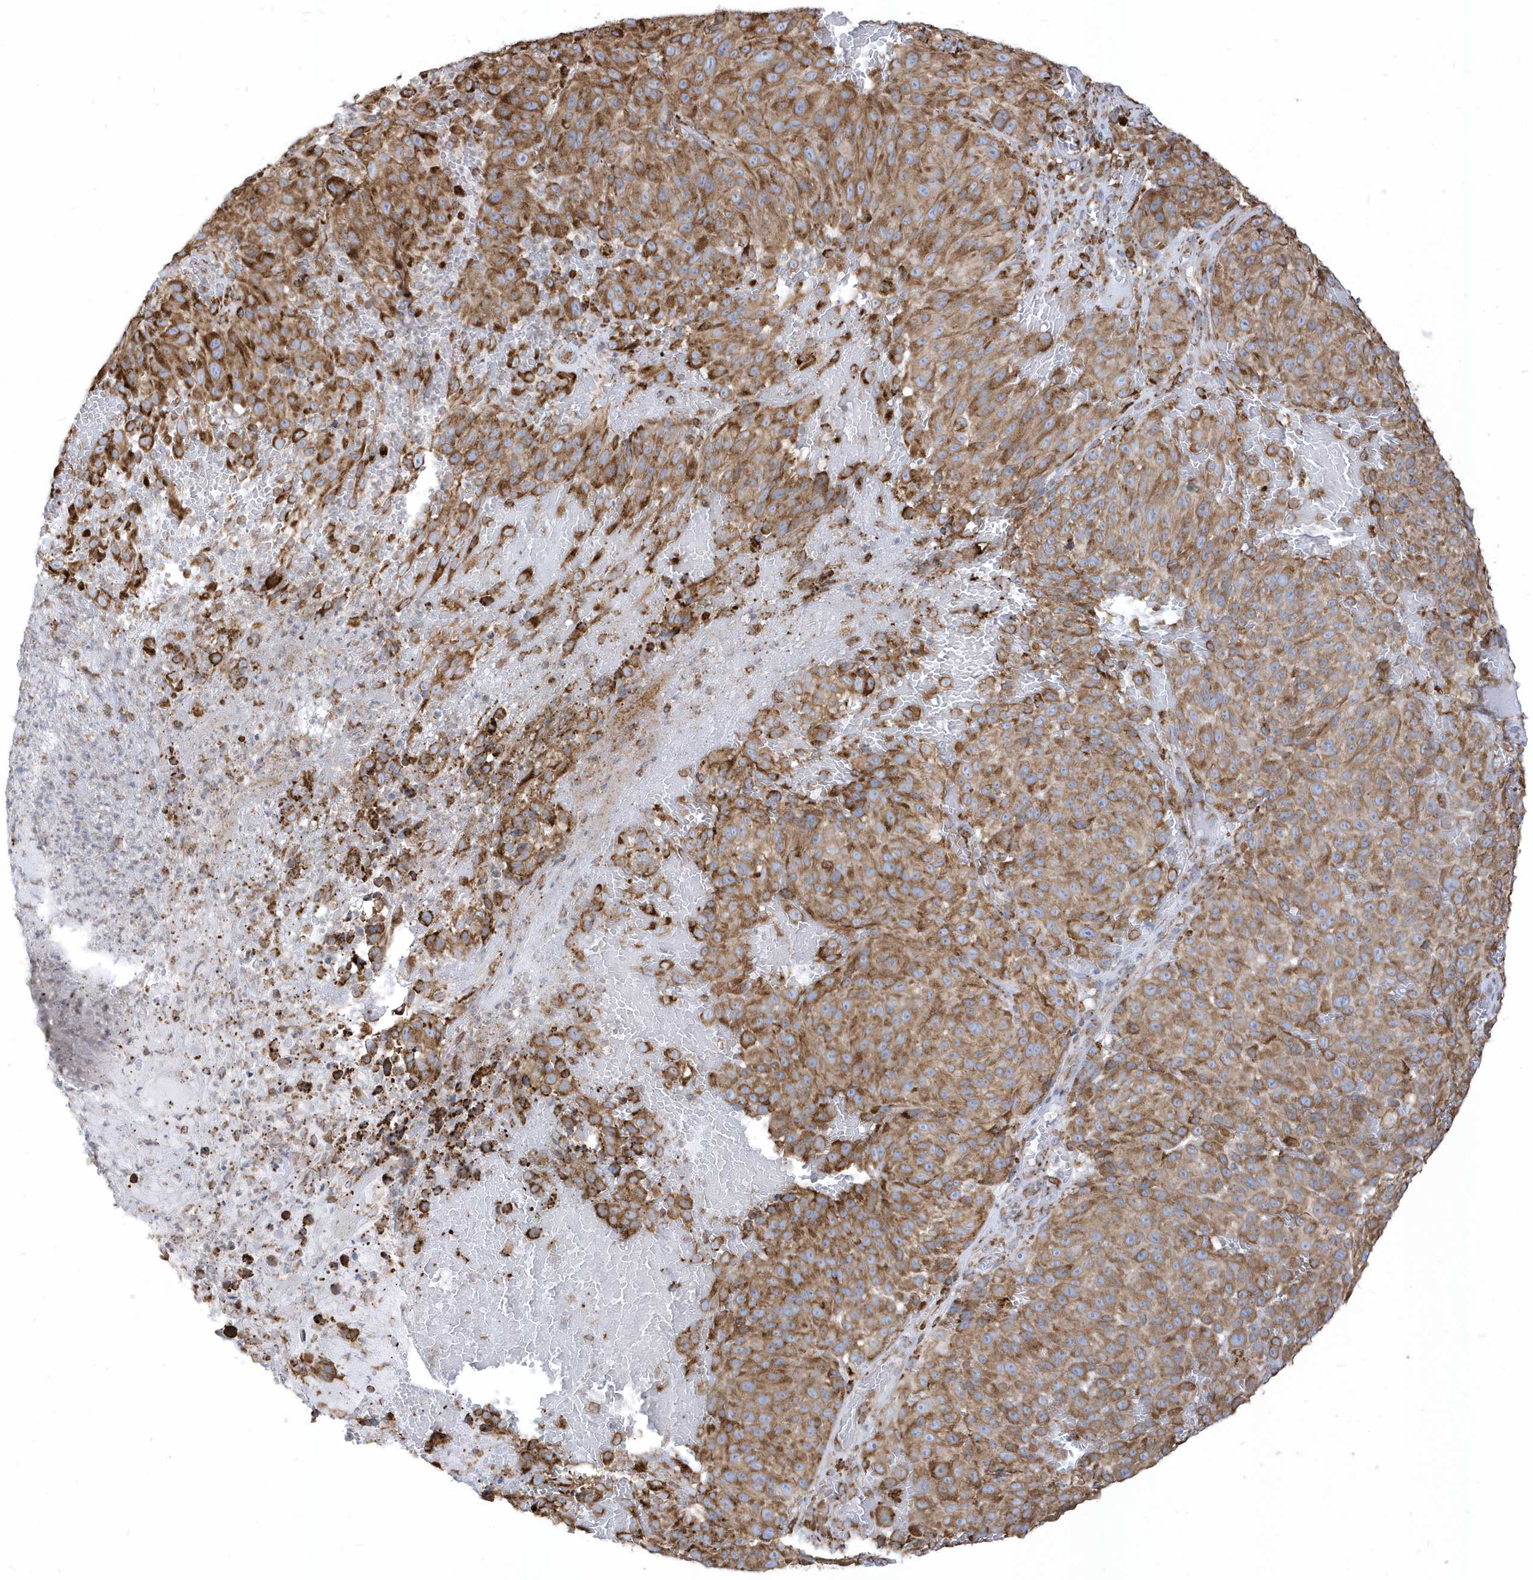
{"staining": {"intensity": "moderate", "quantity": ">75%", "location": "cytoplasmic/membranous"}, "tissue": "melanoma", "cell_type": "Tumor cells", "image_type": "cancer", "snomed": [{"axis": "morphology", "description": "Malignant melanoma, NOS"}, {"axis": "topography", "description": "Skin"}], "caption": "High-power microscopy captured an immunohistochemistry (IHC) photomicrograph of melanoma, revealing moderate cytoplasmic/membranous expression in approximately >75% of tumor cells. (DAB = brown stain, brightfield microscopy at high magnification).", "gene": "PDIA6", "patient": {"sex": "male", "age": 83}}